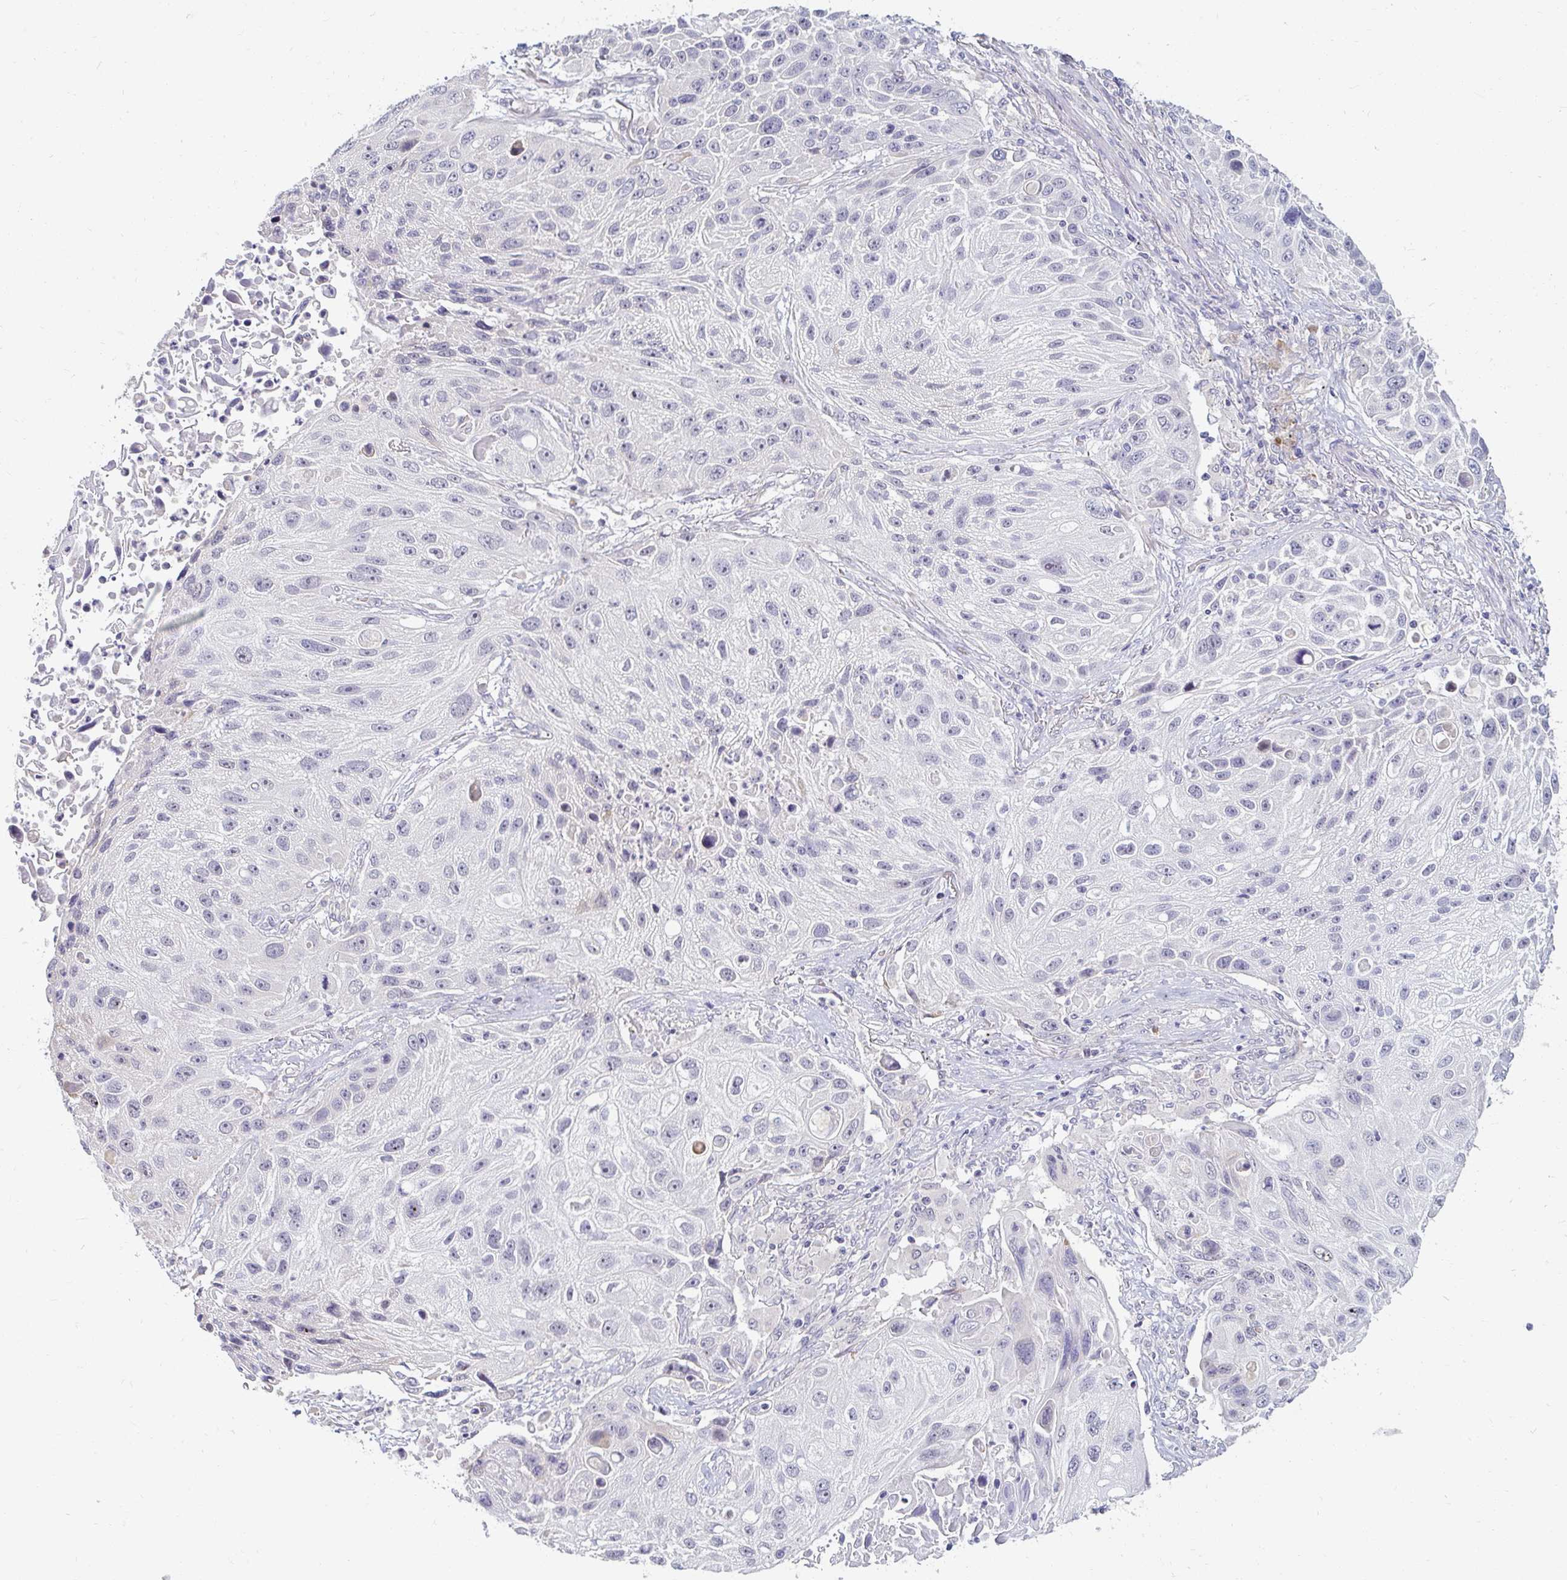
{"staining": {"intensity": "negative", "quantity": "none", "location": "none"}, "tissue": "lung cancer", "cell_type": "Tumor cells", "image_type": "cancer", "snomed": [{"axis": "morphology", "description": "Normal morphology"}, {"axis": "morphology", "description": "Squamous cell carcinoma, NOS"}, {"axis": "topography", "description": "Lymph node"}, {"axis": "topography", "description": "Lung"}], "caption": "A photomicrograph of squamous cell carcinoma (lung) stained for a protein displays no brown staining in tumor cells.", "gene": "DDN", "patient": {"sex": "male", "age": 67}}